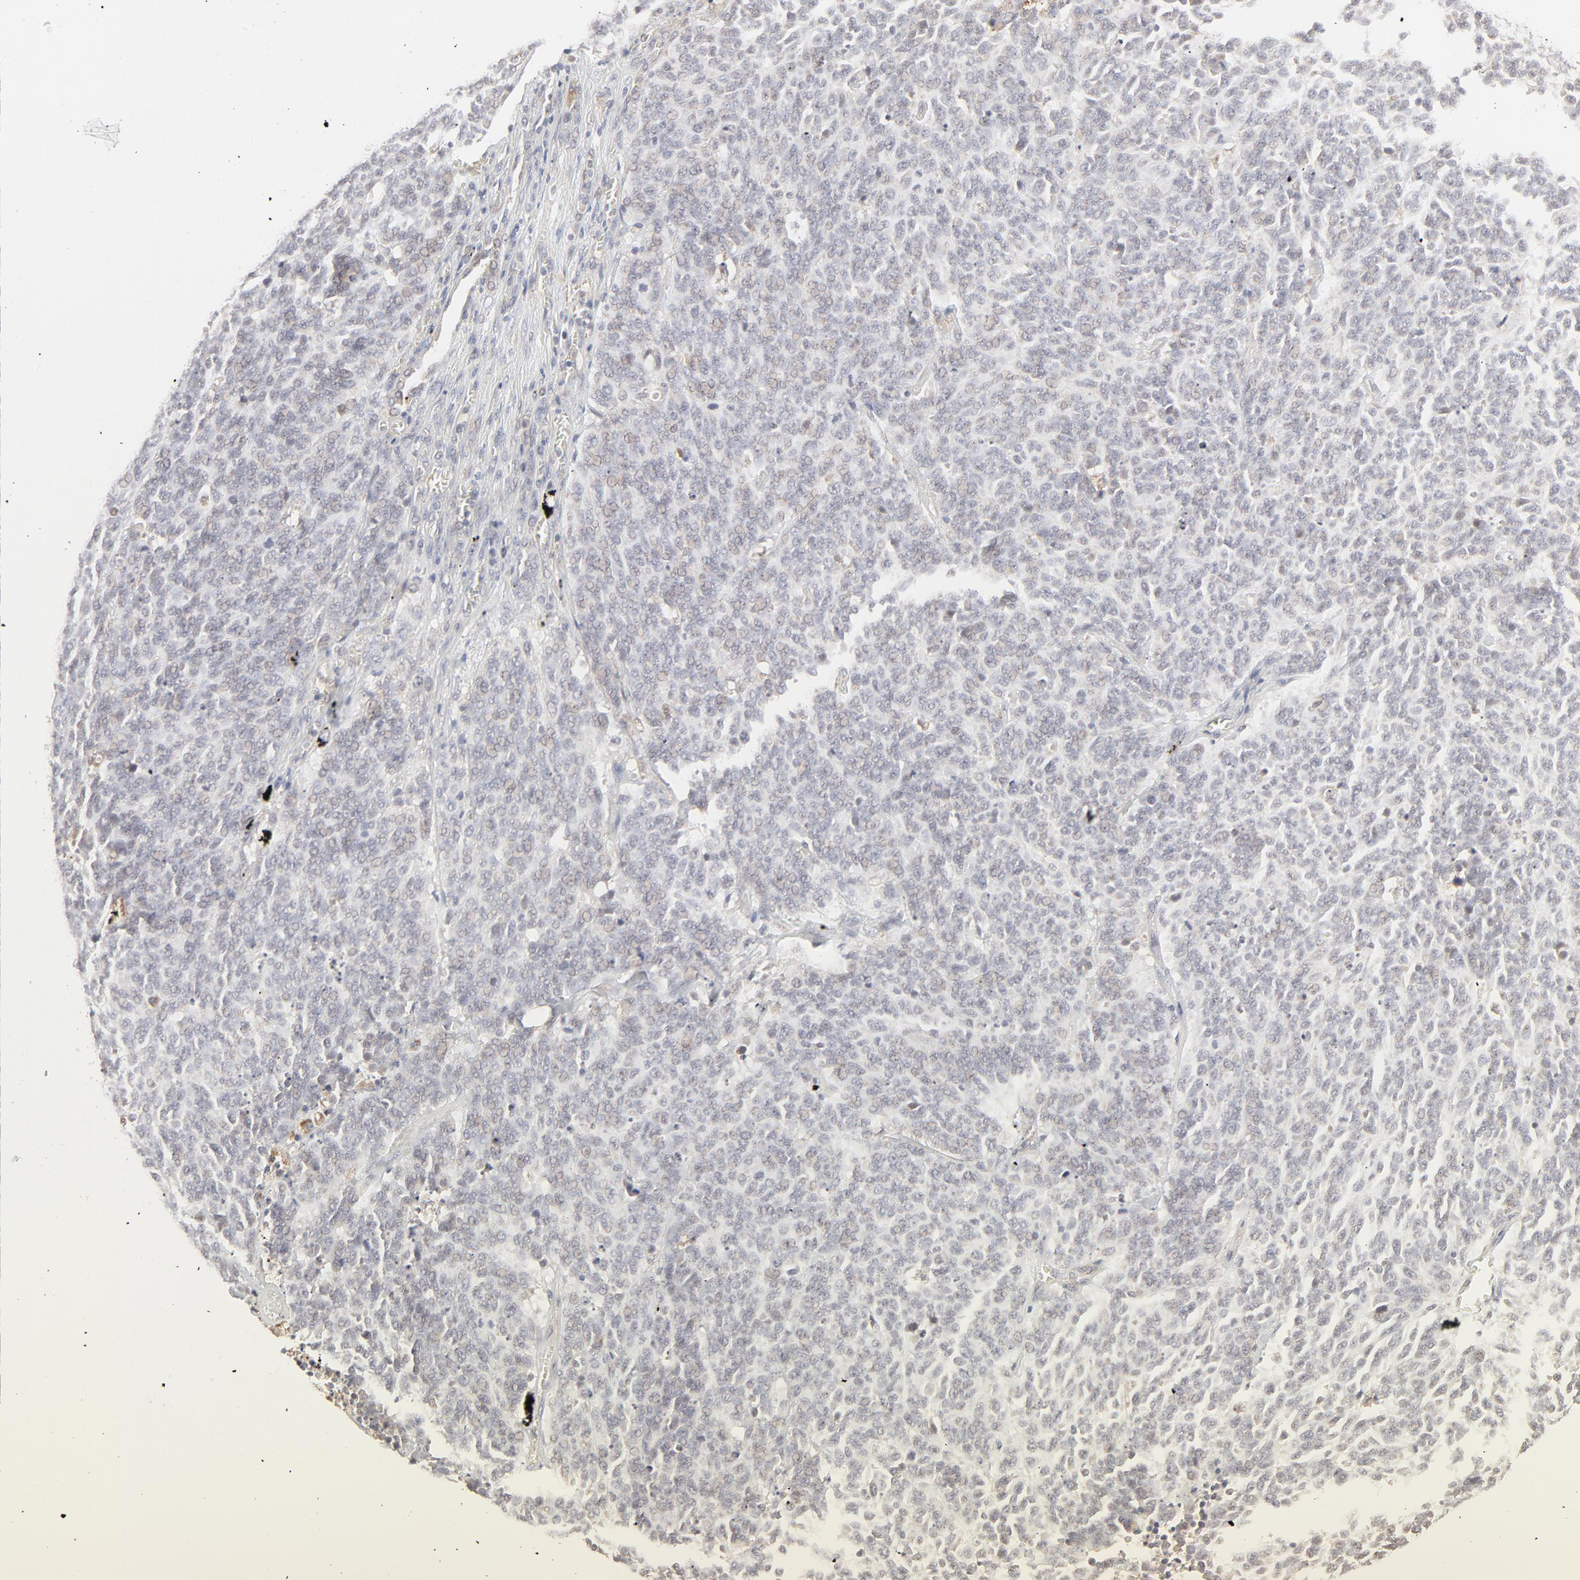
{"staining": {"intensity": "negative", "quantity": "none", "location": "none"}, "tissue": "lung cancer", "cell_type": "Tumor cells", "image_type": "cancer", "snomed": [{"axis": "morphology", "description": "Neoplasm, malignant, NOS"}, {"axis": "topography", "description": "Lung"}], "caption": "IHC image of neoplastic tissue: human lung cancer stained with DAB reveals no significant protein positivity in tumor cells.", "gene": "RAB5C", "patient": {"sex": "female", "age": 58}}